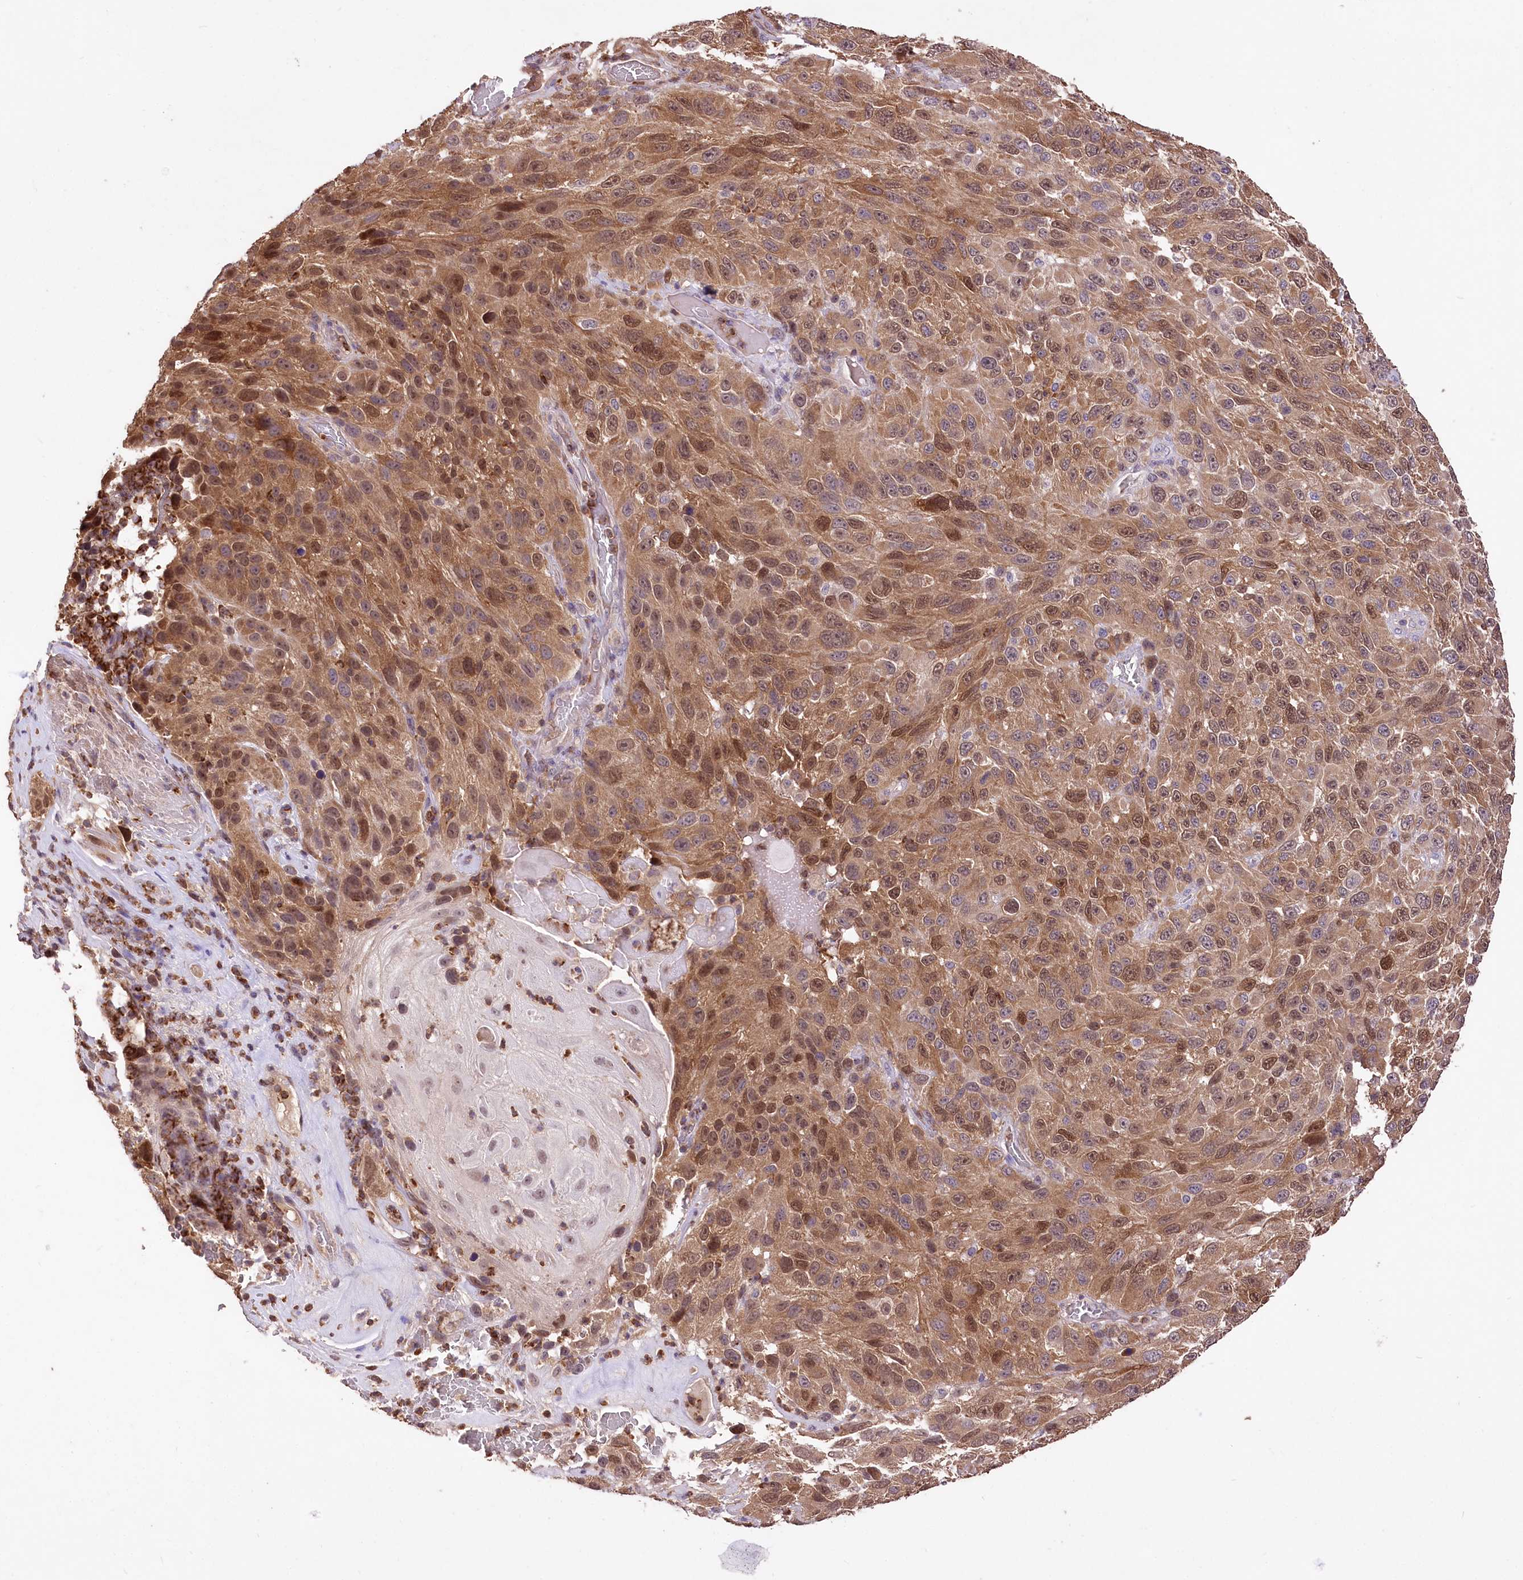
{"staining": {"intensity": "moderate", "quantity": ">75%", "location": "cytoplasmic/membranous,nuclear"}, "tissue": "melanoma", "cell_type": "Tumor cells", "image_type": "cancer", "snomed": [{"axis": "morphology", "description": "Malignant melanoma, NOS"}, {"axis": "topography", "description": "Skin"}], "caption": "Tumor cells exhibit medium levels of moderate cytoplasmic/membranous and nuclear positivity in about >75% of cells in human melanoma. (IHC, brightfield microscopy, high magnification).", "gene": "SERGEF", "patient": {"sex": "female", "age": 96}}